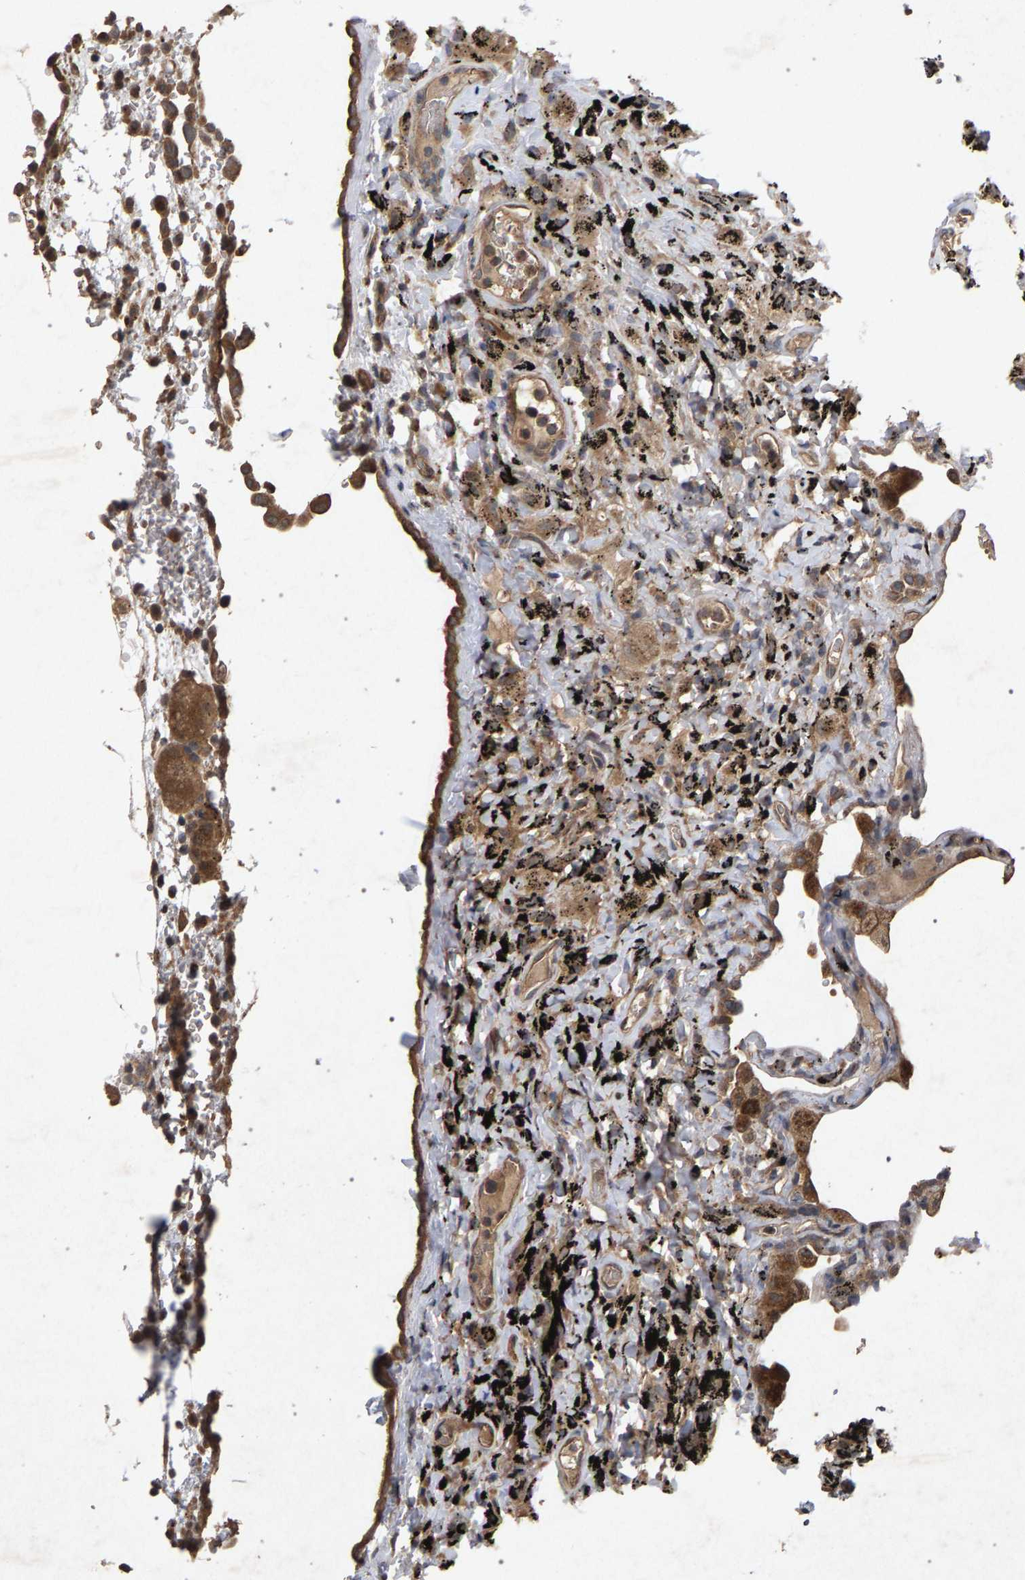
{"staining": {"intensity": "moderate", "quantity": ">75%", "location": "cytoplasmic/membranous"}, "tissue": "lung", "cell_type": "Alveolar cells", "image_type": "normal", "snomed": [{"axis": "morphology", "description": "Normal tissue, NOS"}, {"axis": "topography", "description": "Lung"}], "caption": "Immunohistochemical staining of benign lung demonstrates moderate cytoplasmic/membranous protein staining in approximately >75% of alveolar cells.", "gene": "SLC4A4", "patient": {"sex": "male", "age": 59}}